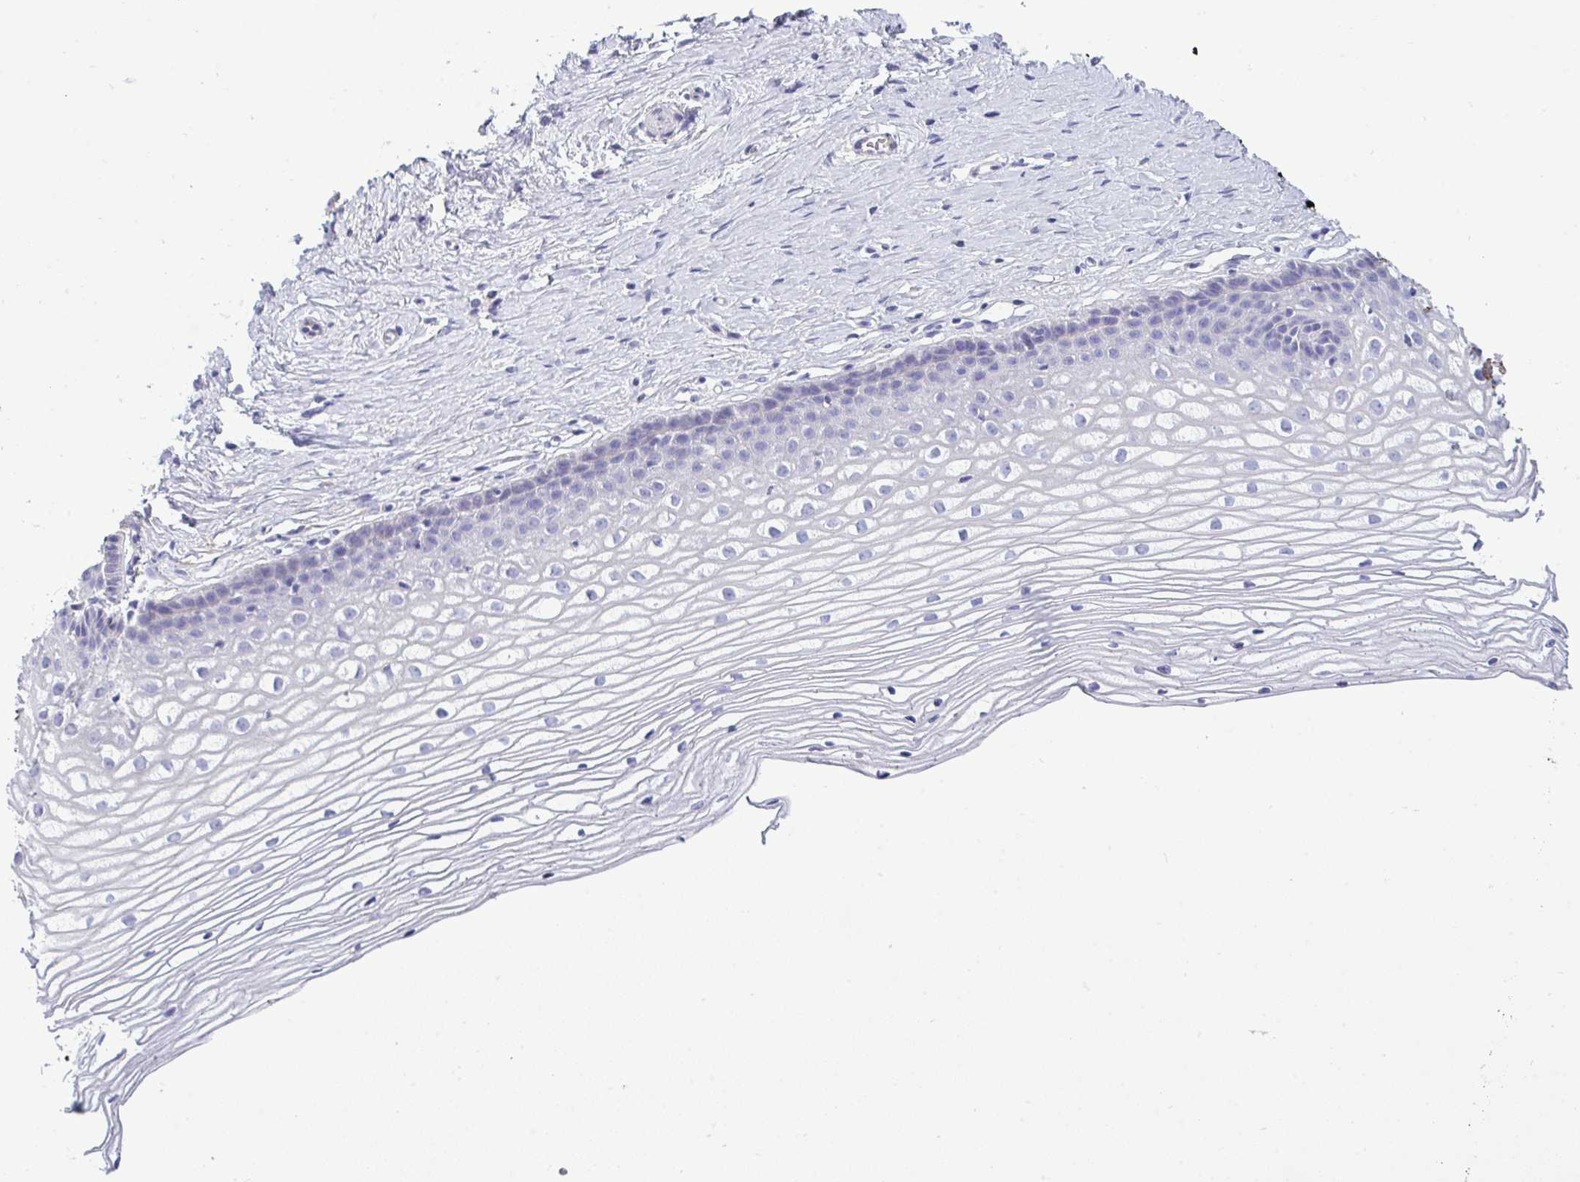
{"staining": {"intensity": "negative", "quantity": "none", "location": "none"}, "tissue": "cervix", "cell_type": "Squamous epithelial cells", "image_type": "normal", "snomed": [{"axis": "morphology", "description": "Normal tissue, NOS"}, {"axis": "topography", "description": "Cervix"}], "caption": "Immunohistochemistry image of benign cervix: cervix stained with DAB (3,3'-diaminobenzidine) shows no significant protein positivity in squamous epithelial cells.", "gene": "MYH10", "patient": {"sex": "female", "age": 40}}